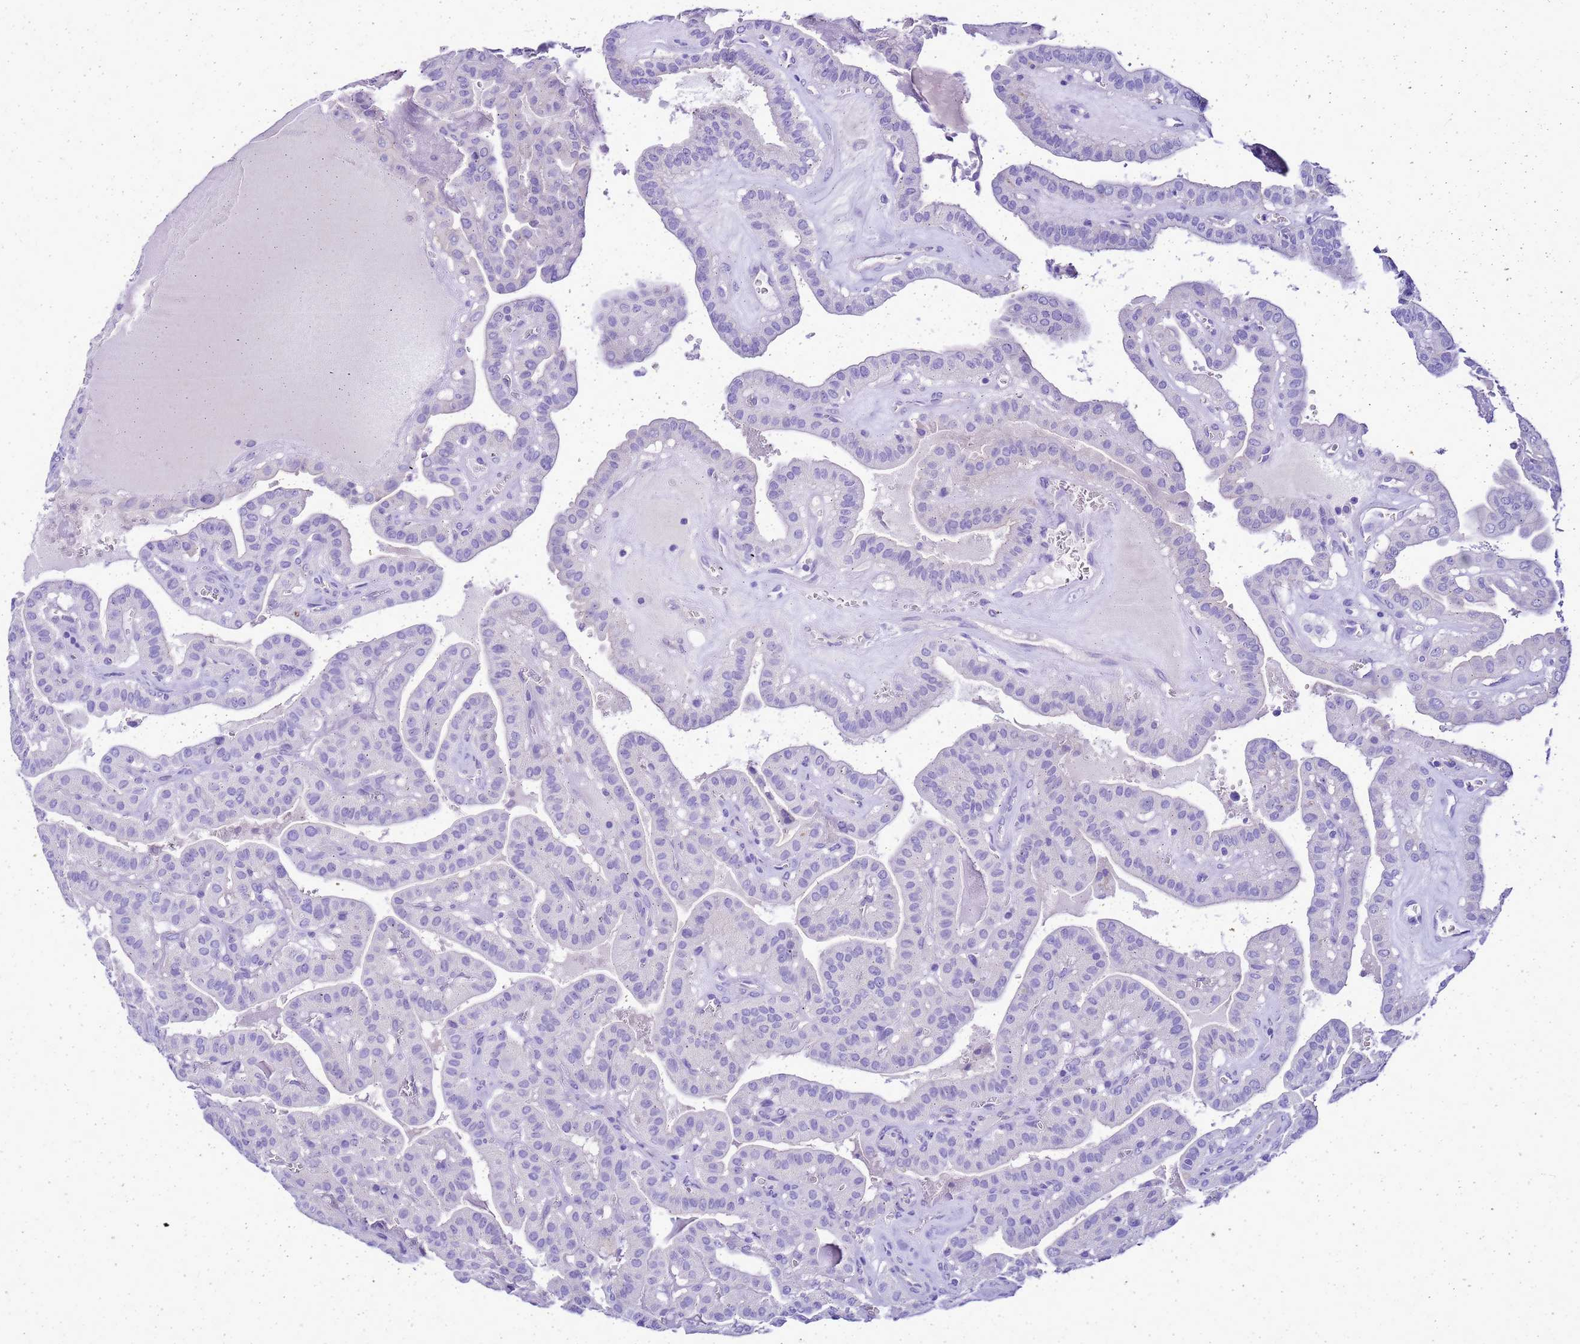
{"staining": {"intensity": "negative", "quantity": "none", "location": "none"}, "tissue": "thyroid cancer", "cell_type": "Tumor cells", "image_type": "cancer", "snomed": [{"axis": "morphology", "description": "Papillary adenocarcinoma, NOS"}, {"axis": "topography", "description": "Thyroid gland"}], "caption": "Human thyroid cancer stained for a protein using immunohistochemistry demonstrates no positivity in tumor cells.", "gene": "BEST2", "patient": {"sex": "male", "age": 52}}